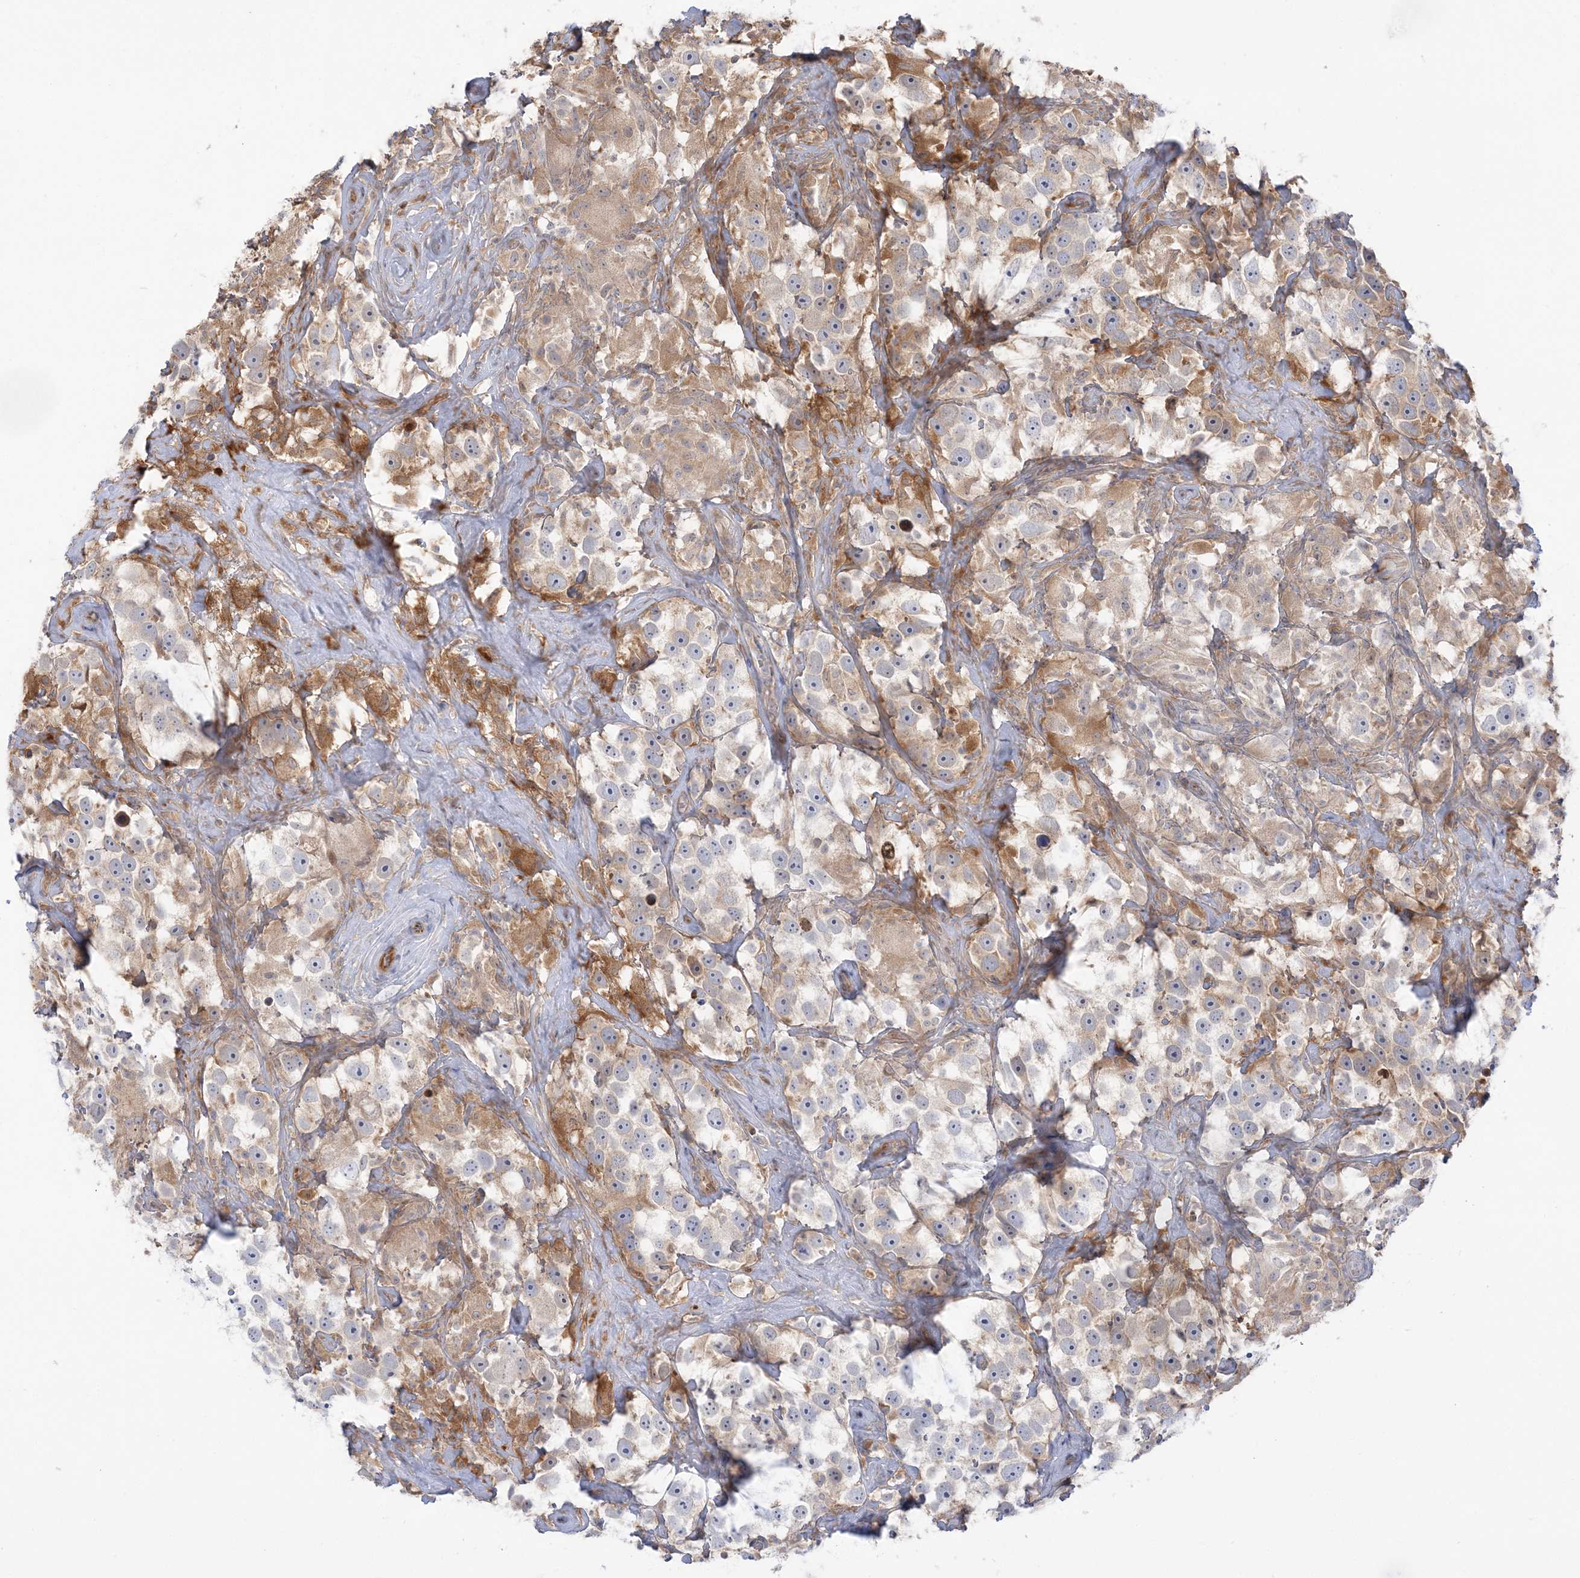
{"staining": {"intensity": "weak", "quantity": "<25%", "location": "cytoplasmic/membranous"}, "tissue": "testis cancer", "cell_type": "Tumor cells", "image_type": "cancer", "snomed": [{"axis": "morphology", "description": "Seminoma, NOS"}, {"axis": "topography", "description": "Testis"}], "caption": "Testis seminoma was stained to show a protein in brown. There is no significant expression in tumor cells. (DAB (3,3'-diaminobenzidine) immunohistochemistry (IHC) with hematoxylin counter stain).", "gene": "THADA", "patient": {"sex": "male", "age": 49}}